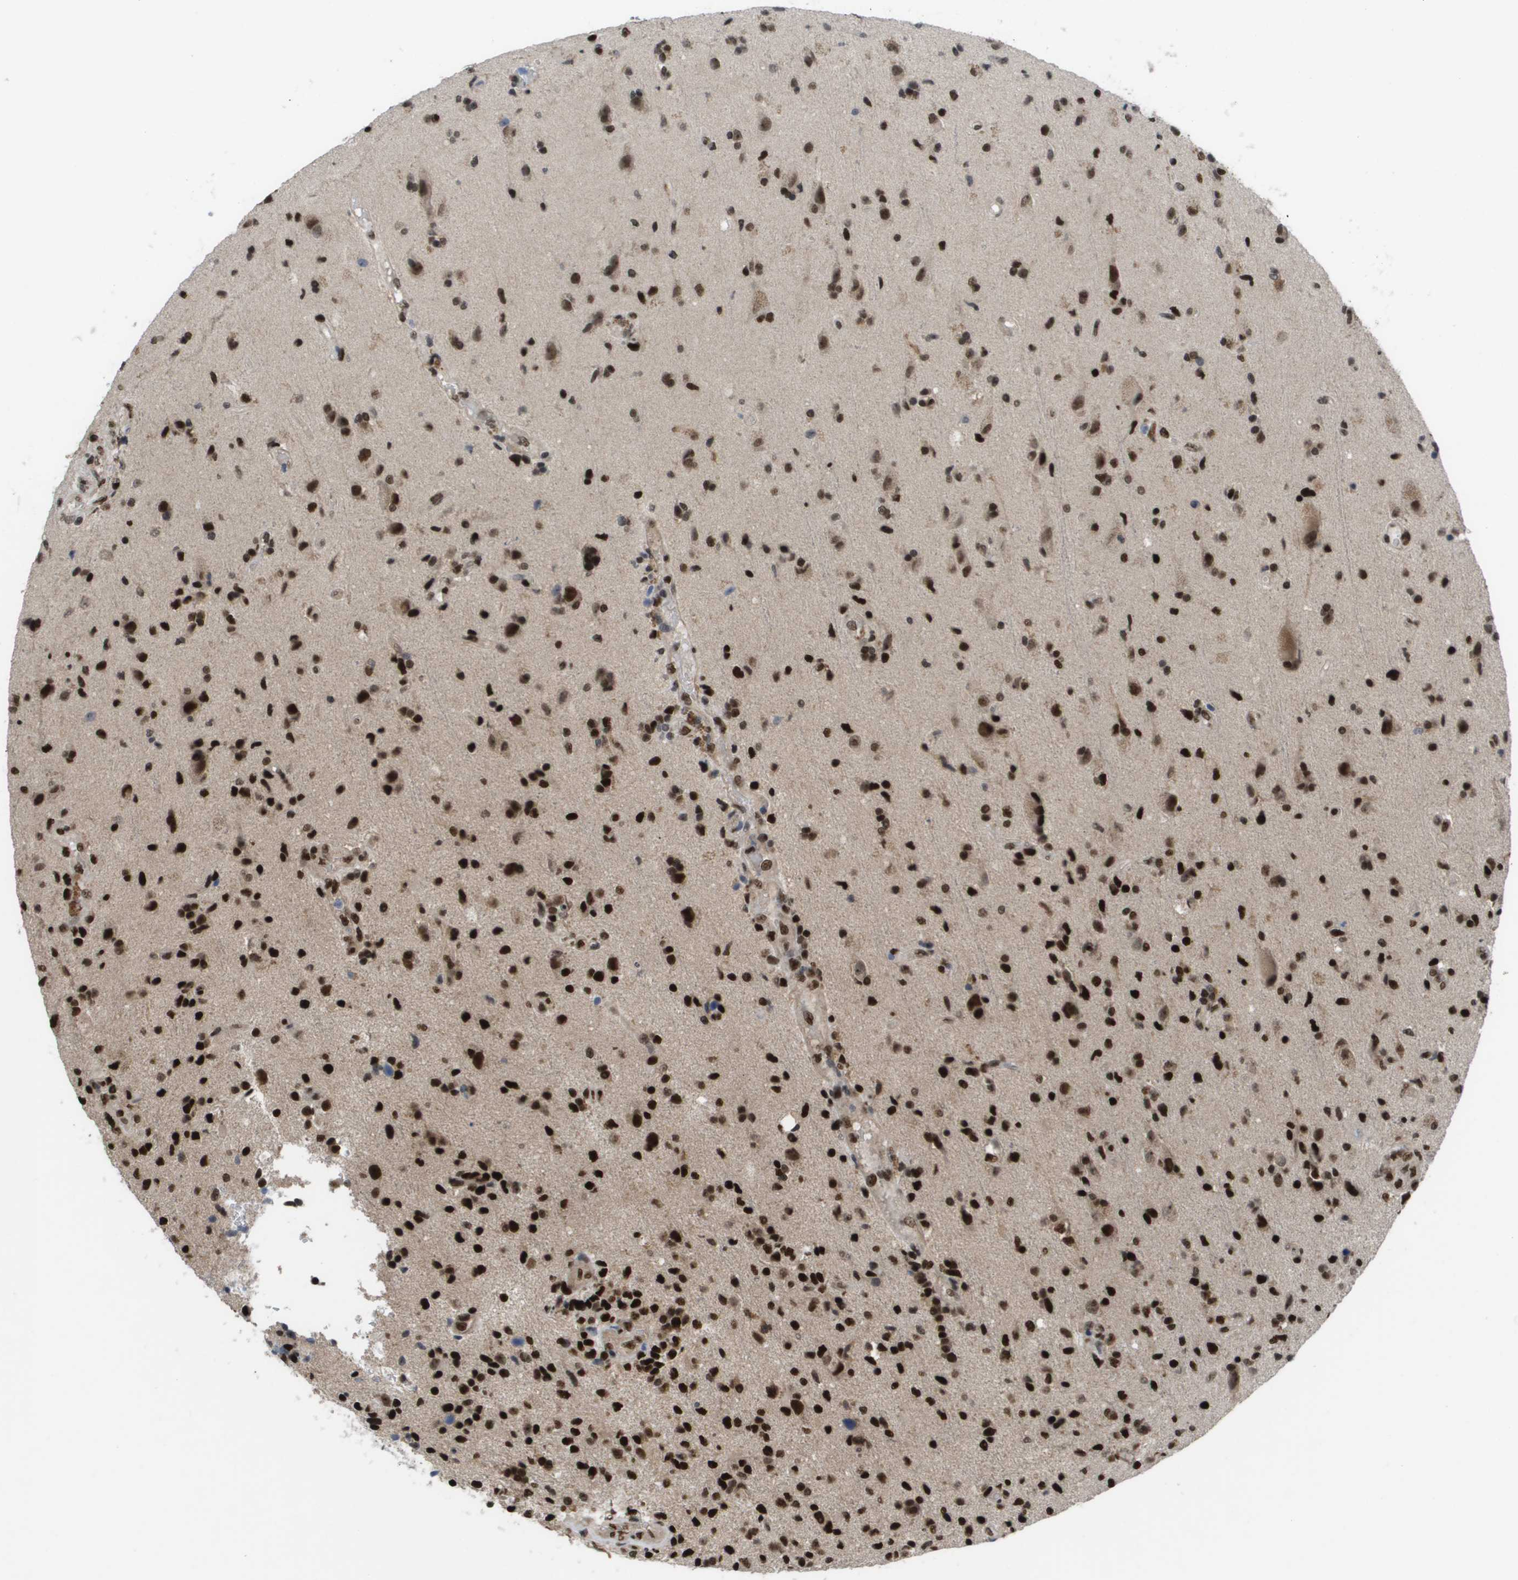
{"staining": {"intensity": "strong", "quantity": ">75%", "location": "nuclear"}, "tissue": "glioma", "cell_type": "Tumor cells", "image_type": "cancer", "snomed": [{"axis": "morphology", "description": "Glioma, malignant, High grade"}, {"axis": "topography", "description": "Brain"}], "caption": "Protein analysis of glioma tissue exhibits strong nuclear expression in approximately >75% of tumor cells.", "gene": "CDT1", "patient": {"sex": "male", "age": 72}}